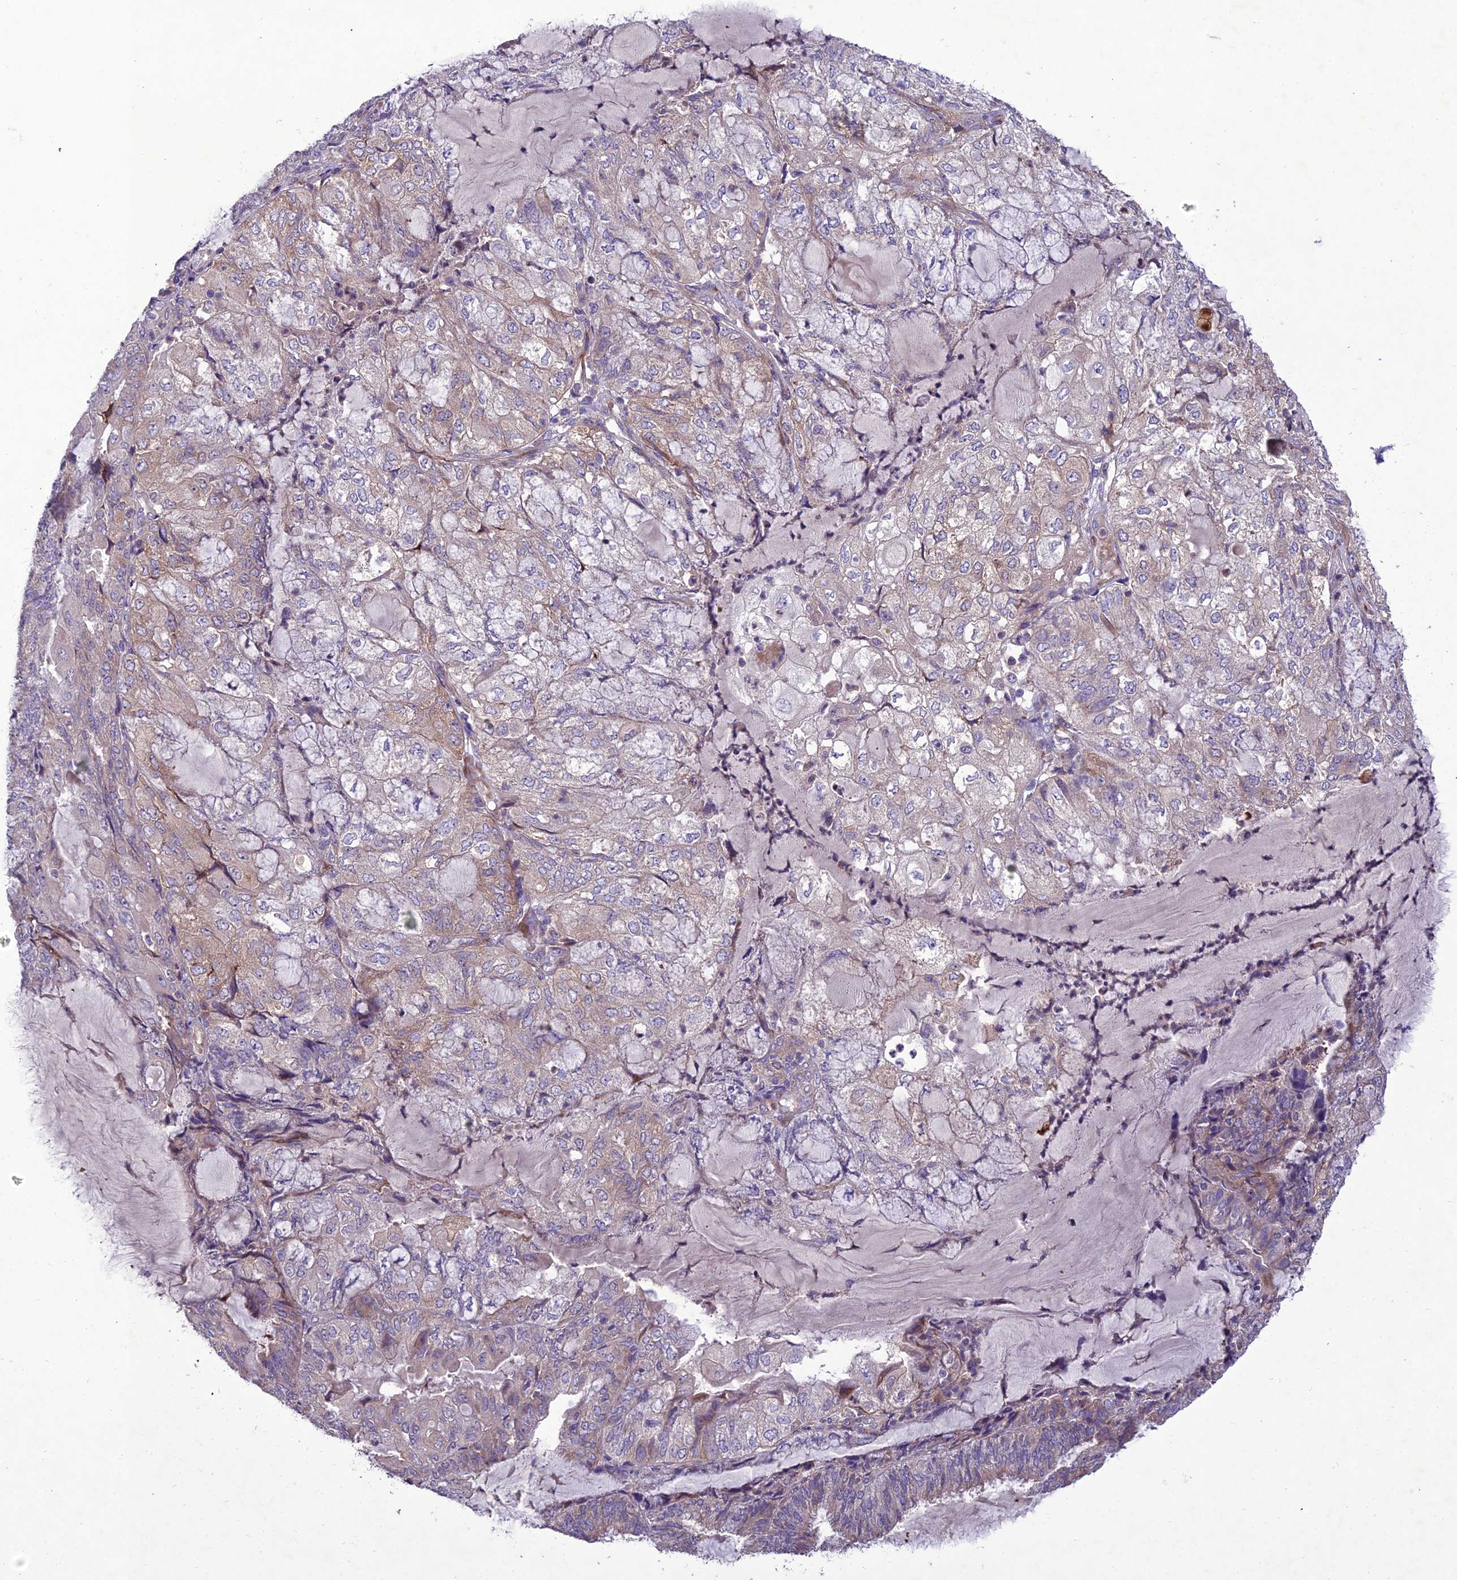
{"staining": {"intensity": "moderate", "quantity": "<25%", "location": "cytoplasmic/membranous"}, "tissue": "endometrial cancer", "cell_type": "Tumor cells", "image_type": "cancer", "snomed": [{"axis": "morphology", "description": "Adenocarcinoma, NOS"}, {"axis": "topography", "description": "Endometrium"}], "caption": "Tumor cells show low levels of moderate cytoplasmic/membranous staining in approximately <25% of cells in human endometrial cancer.", "gene": "CENPL", "patient": {"sex": "female", "age": 81}}